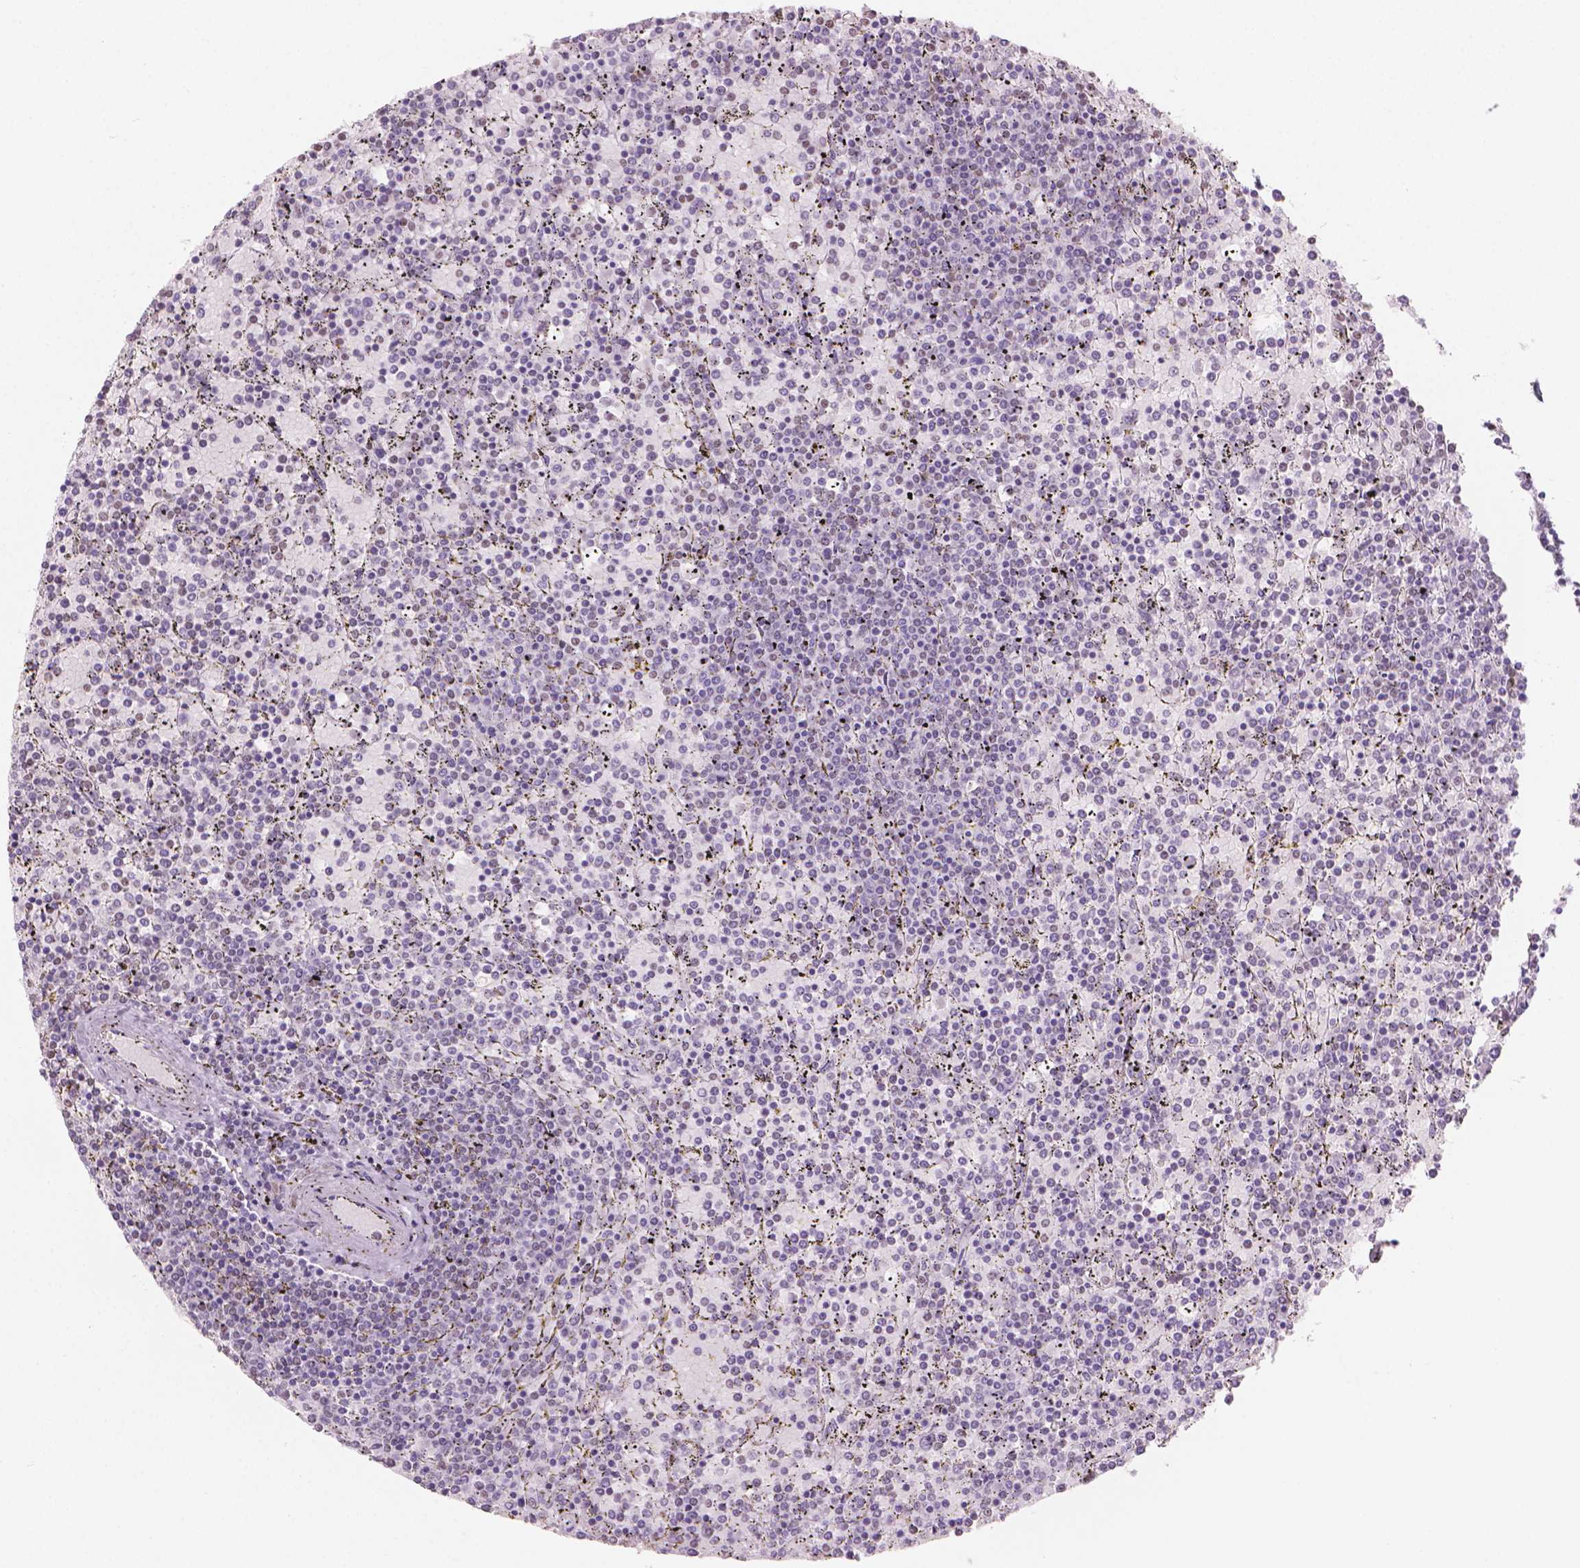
{"staining": {"intensity": "negative", "quantity": "none", "location": "none"}, "tissue": "lymphoma", "cell_type": "Tumor cells", "image_type": "cancer", "snomed": [{"axis": "morphology", "description": "Malignant lymphoma, non-Hodgkin's type, Low grade"}, {"axis": "topography", "description": "Spleen"}], "caption": "High power microscopy histopathology image of an immunohistochemistry (IHC) image of lymphoma, revealing no significant staining in tumor cells.", "gene": "PIAS2", "patient": {"sex": "female", "age": 77}}